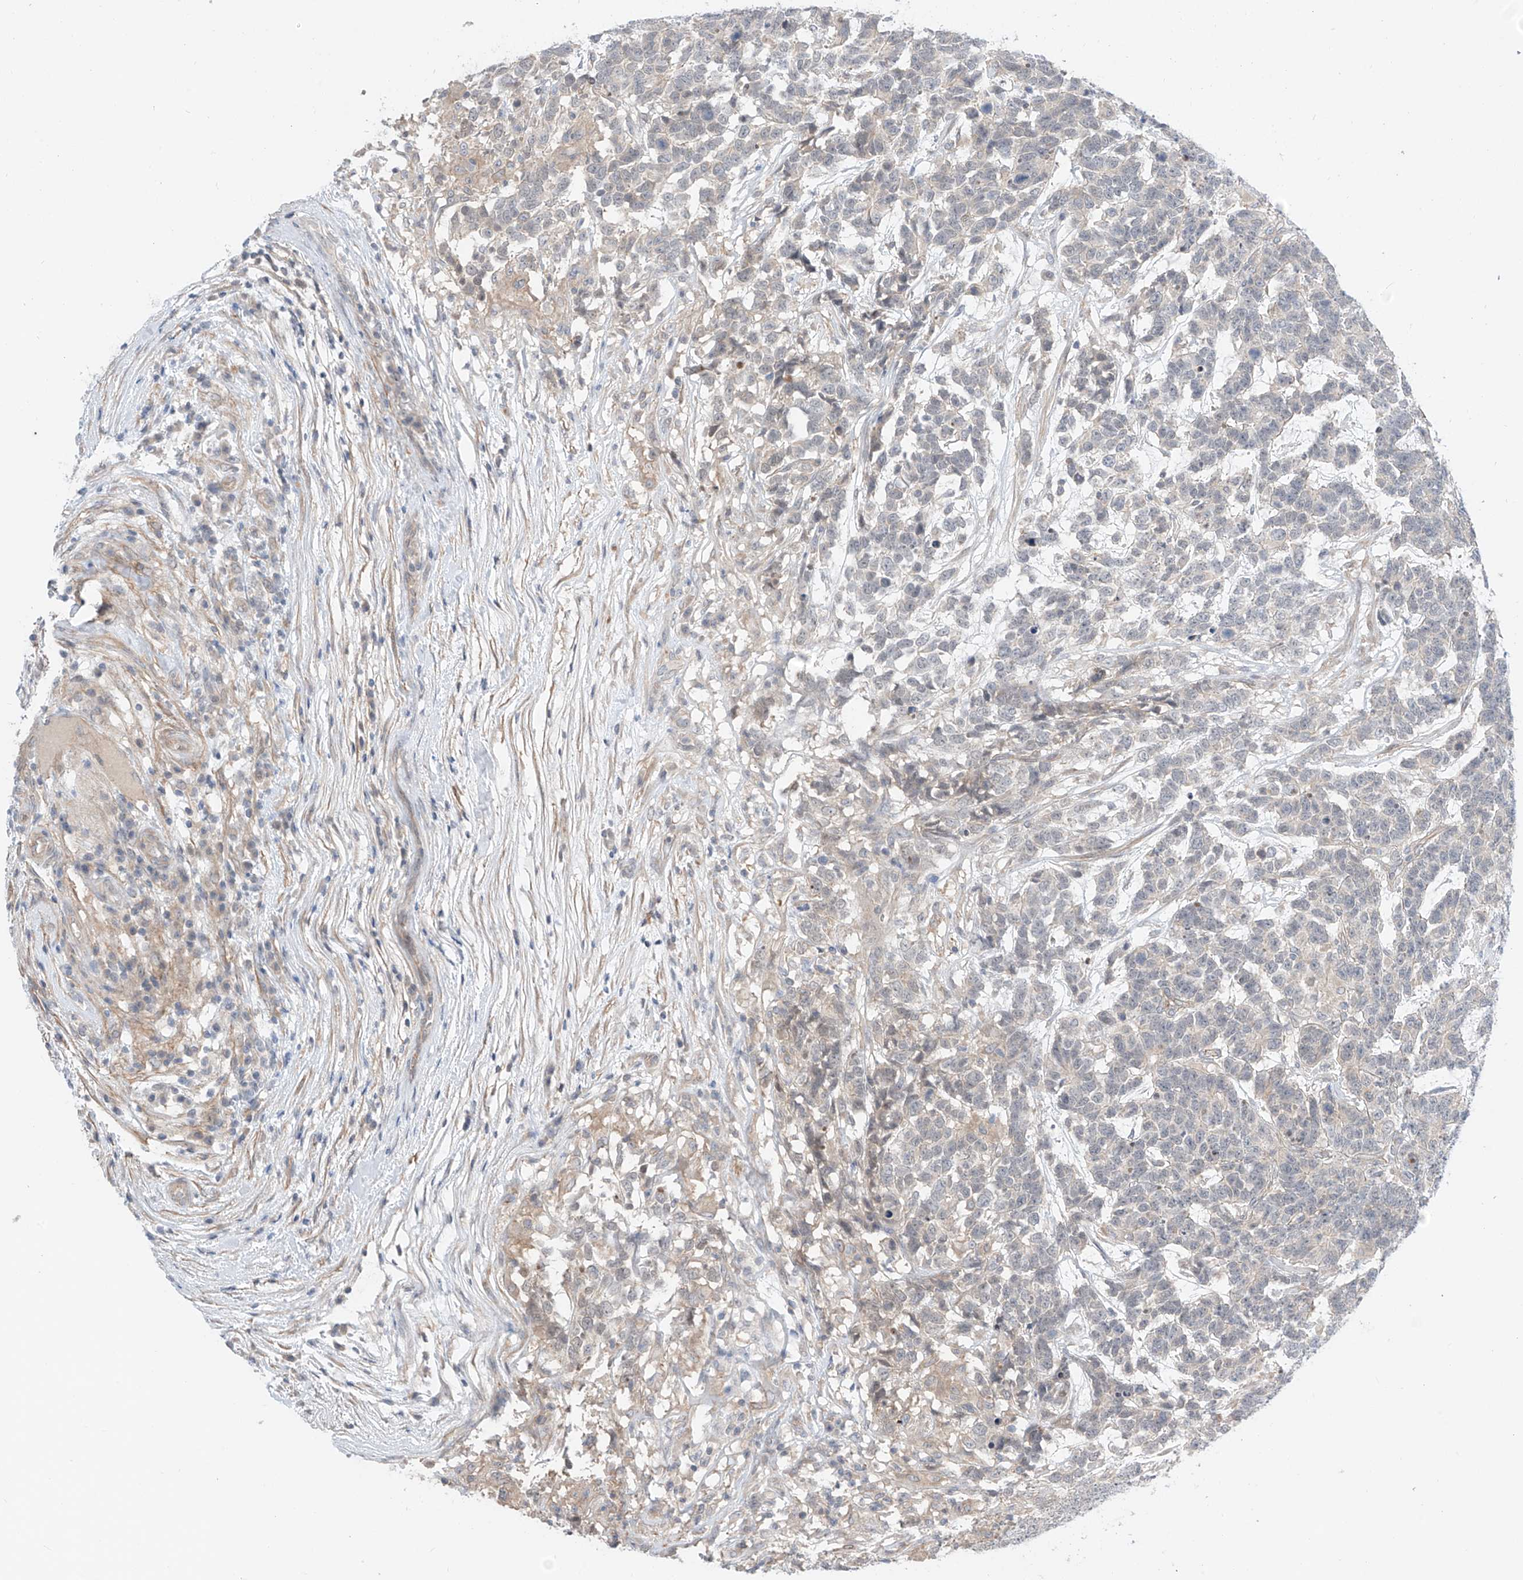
{"staining": {"intensity": "negative", "quantity": "none", "location": "none"}, "tissue": "testis cancer", "cell_type": "Tumor cells", "image_type": "cancer", "snomed": [{"axis": "morphology", "description": "Carcinoma, Embryonal, NOS"}, {"axis": "topography", "description": "Testis"}], "caption": "DAB immunohistochemical staining of testis cancer displays no significant staining in tumor cells. Brightfield microscopy of immunohistochemistry (IHC) stained with DAB (3,3'-diaminobenzidine) (brown) and hematoxylin (blue), captured at high magnification.", "gene": "ABLIM2", "patient": {"sex": "male", "age": 26}}